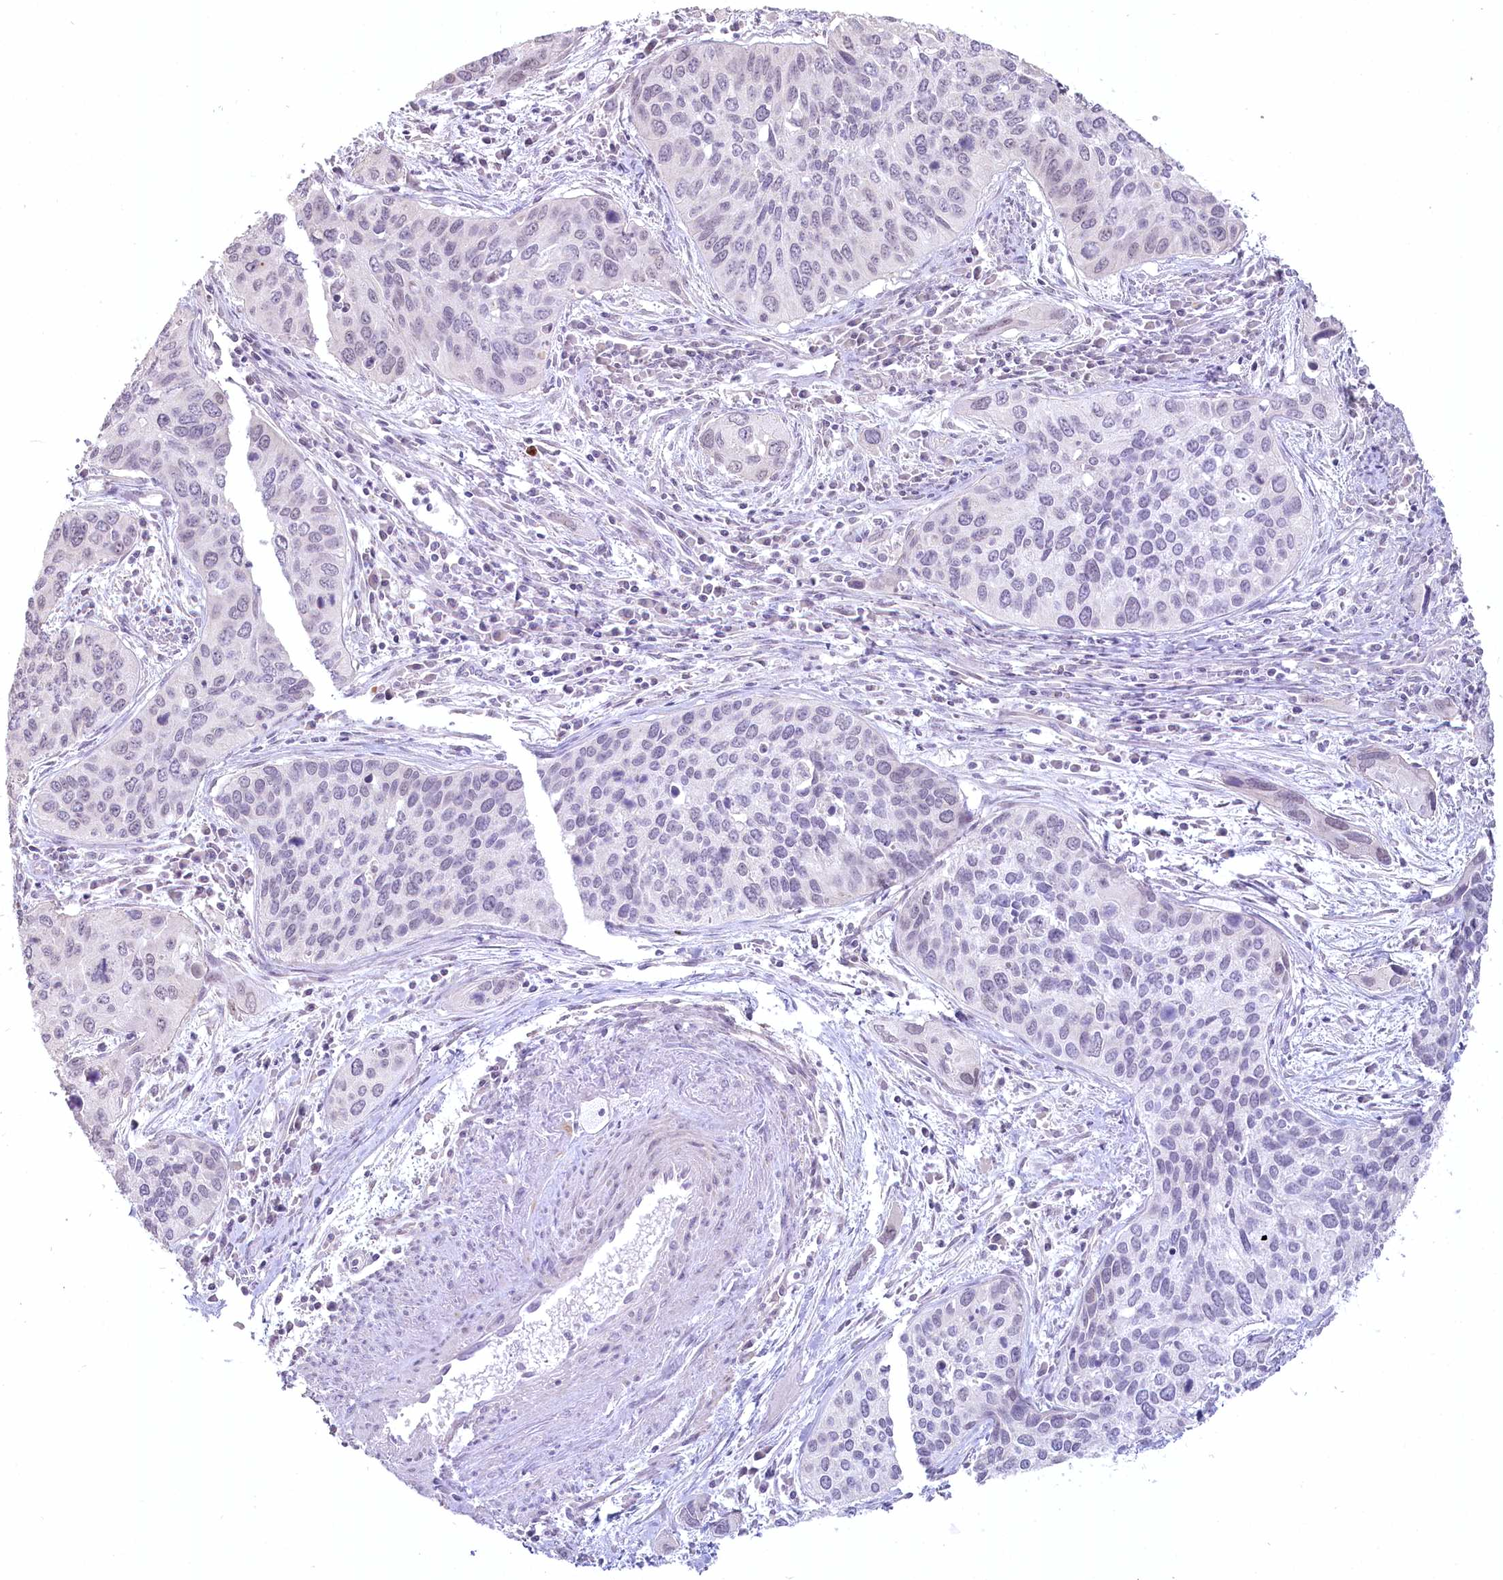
{"staining": {"intensity": "negative", "quantity": "none", "location": "none"}, "tissue": "cervical cancer", "cell_type": "Tumor cells", "image_type": "cancer", "snomed": [{"axis": "morphology", "description": "Squamous cell carcinoma, NOS"}, {"axis": "topography", "description": "Cervix"}], "caption": "A high-resolution photomicrograph shows IHC staining of cervical cancer (squamous cell carcinoma), which reveals no significant staining in tumor cells. (Brightfield microscopy of DAB (3,3'-diaminobenzidine) IHC at high magnification).", "gene": "USP11", "patient": {"sex": "female", "age": 55}}